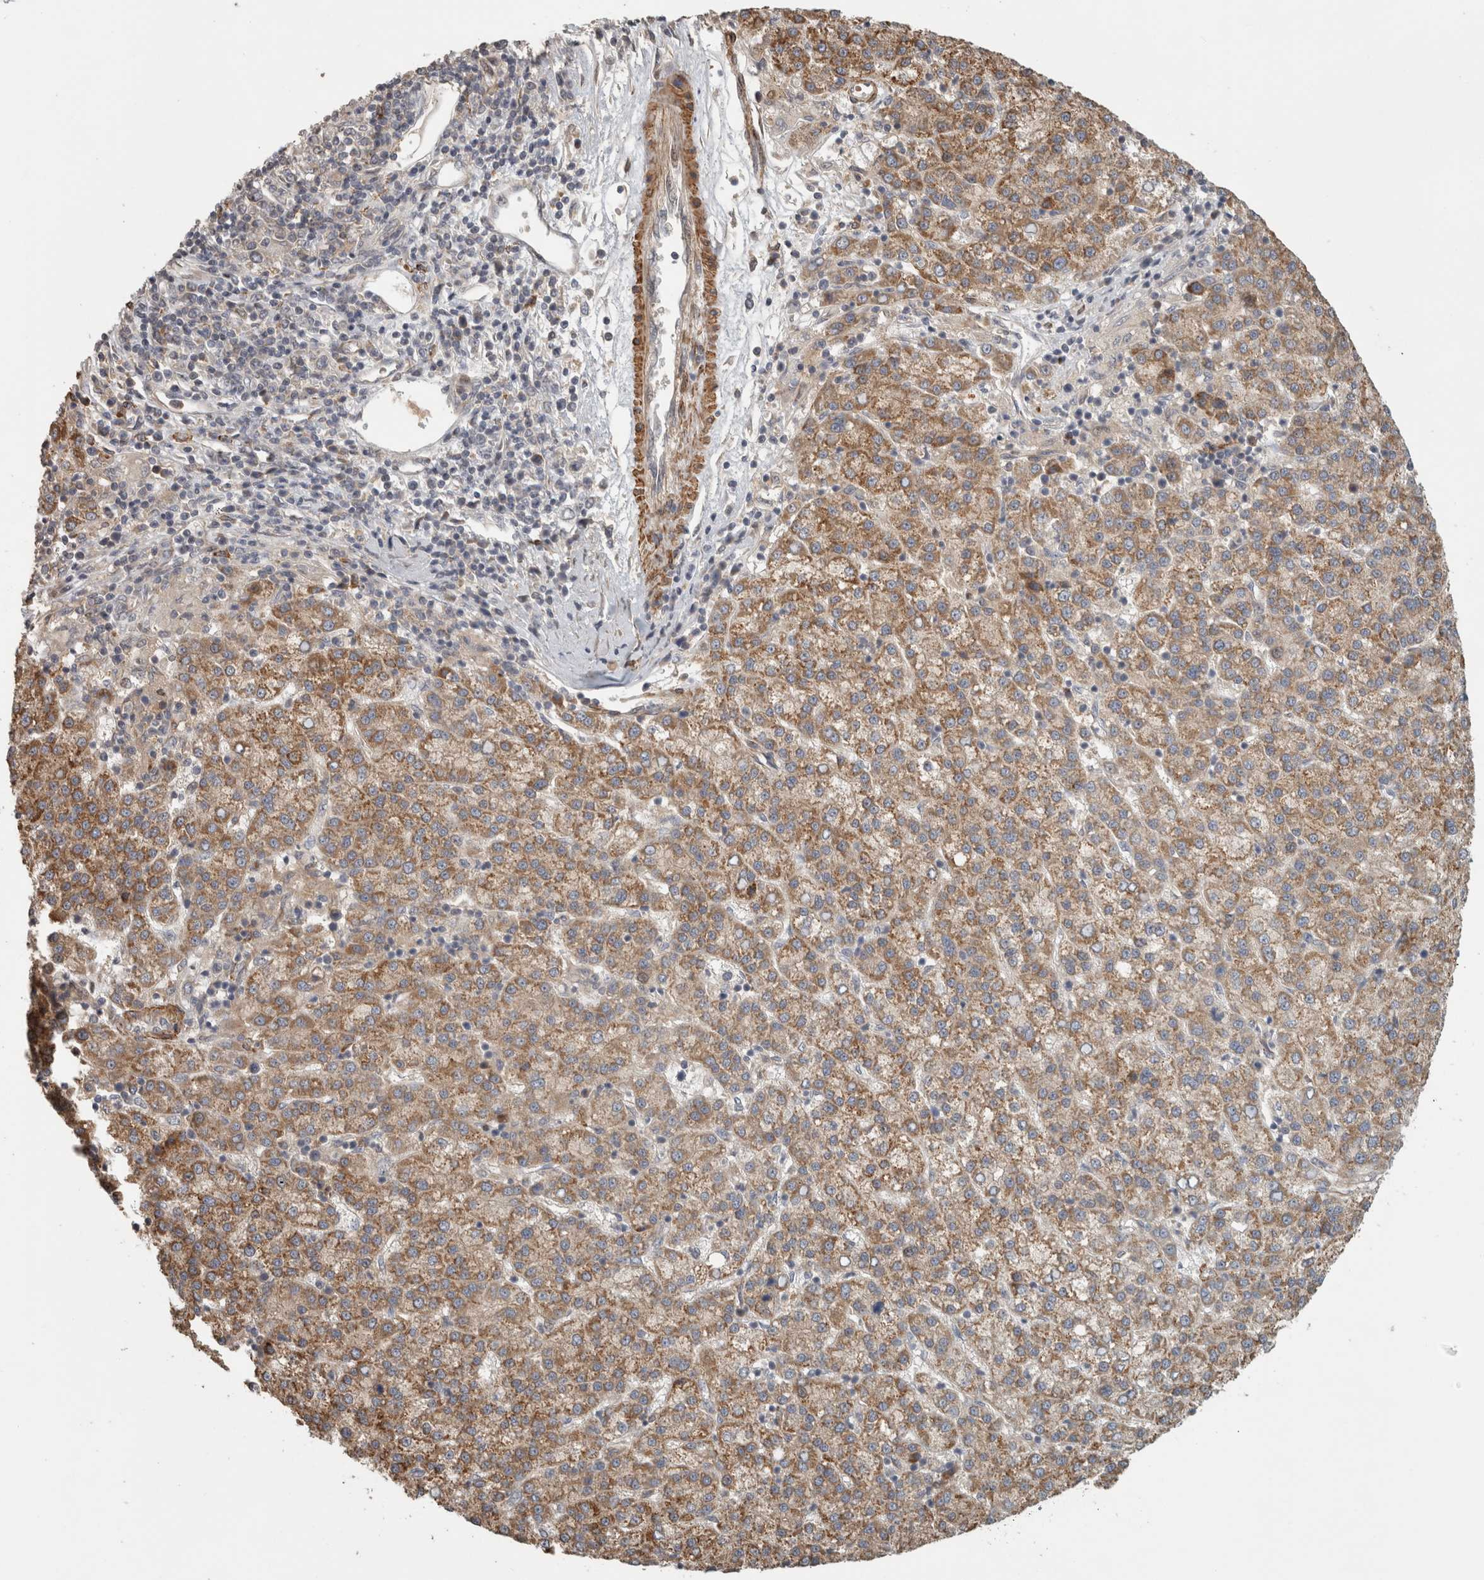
{"staining": {"intensity": "moderate", "quantity": ">75%", "location": "cytoplasmic/membranous"}, "tissue": "liver cancer", "cell_type": "Tumor cells", "image_type": "cancer", "snomed": [{"axis": "morphology", "description": "Carcinoma, Hepatocellular, NOS"}, {"axis": "topography", "description": "Liver"}], "caption": "Approximately >75% of tumor cells in human liver cancer (hepatocellular carcinoma) exhibit moderate cytoplasmic/membranous protein positivity as visualized by brown immunohistochemical staining.", "gene": "SIPA1L2", "patient": {"sex": "female", "age": 58}}